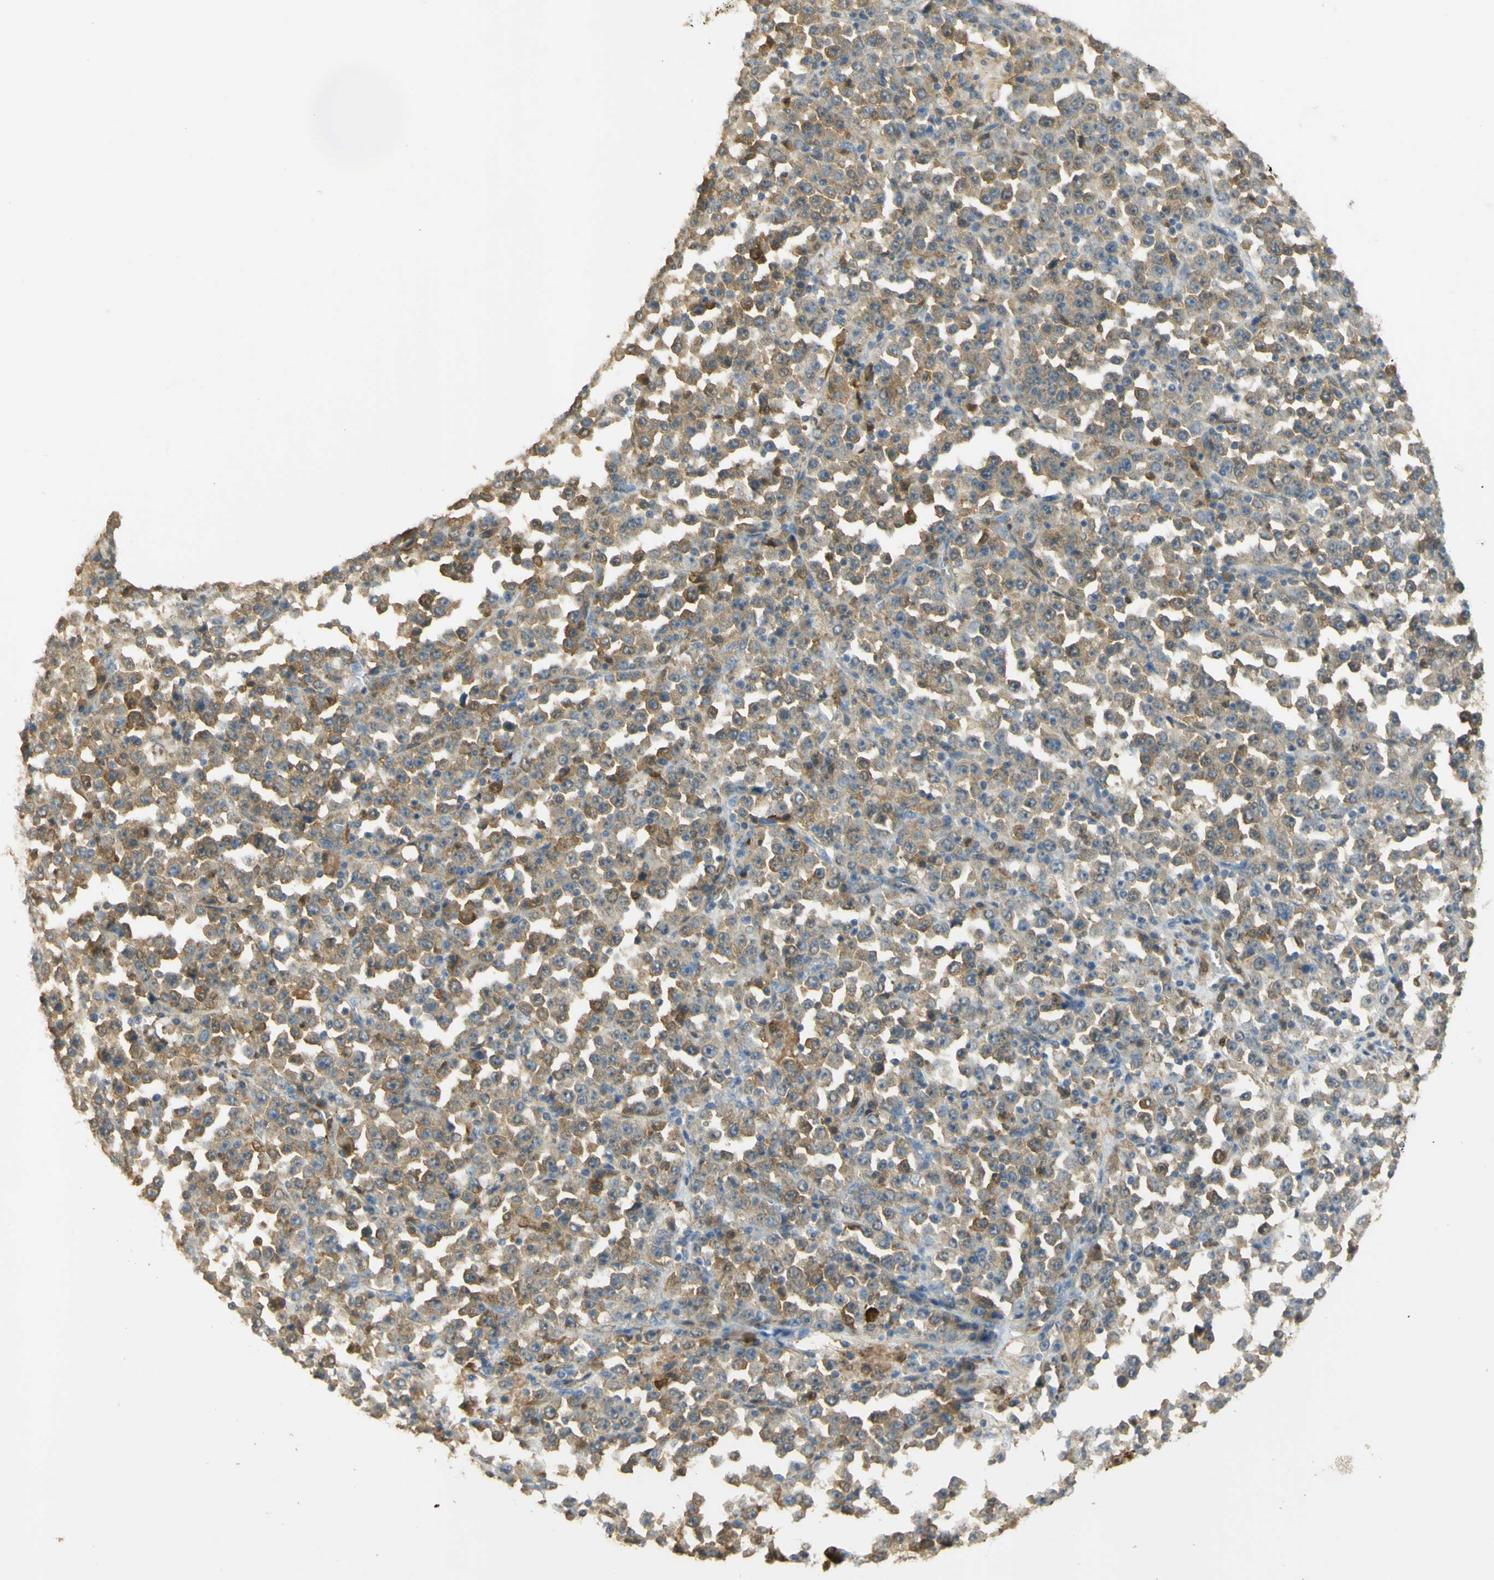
{"staining": {"intensity": "weak", "quantity": "25%-75%", "location": "cytoplasmic/membranous"}, "tissue": "stomach cancer", "cell_type": "Tumor cells", "image_type": "cancer", "snomed": [{"axis": "morphology", "description": "Normal tissue, NOS"}, {"axis": "morphology", "description": "Adenocarcinoma, NOS"}, {"axis": "topography", "description": "Stomach, upper"}, {"axis": "topography", "description": "Stomach"}], "caption": "Approximately 25%-75% of tumor cells in adenocarcinoma (stomach) exhibit weak cytoplasmic/membranous protein expression as visualized by brown immunohistochemical staining.", "gene": "PAK1", "patient": {"sex": "male", "age": 59}}